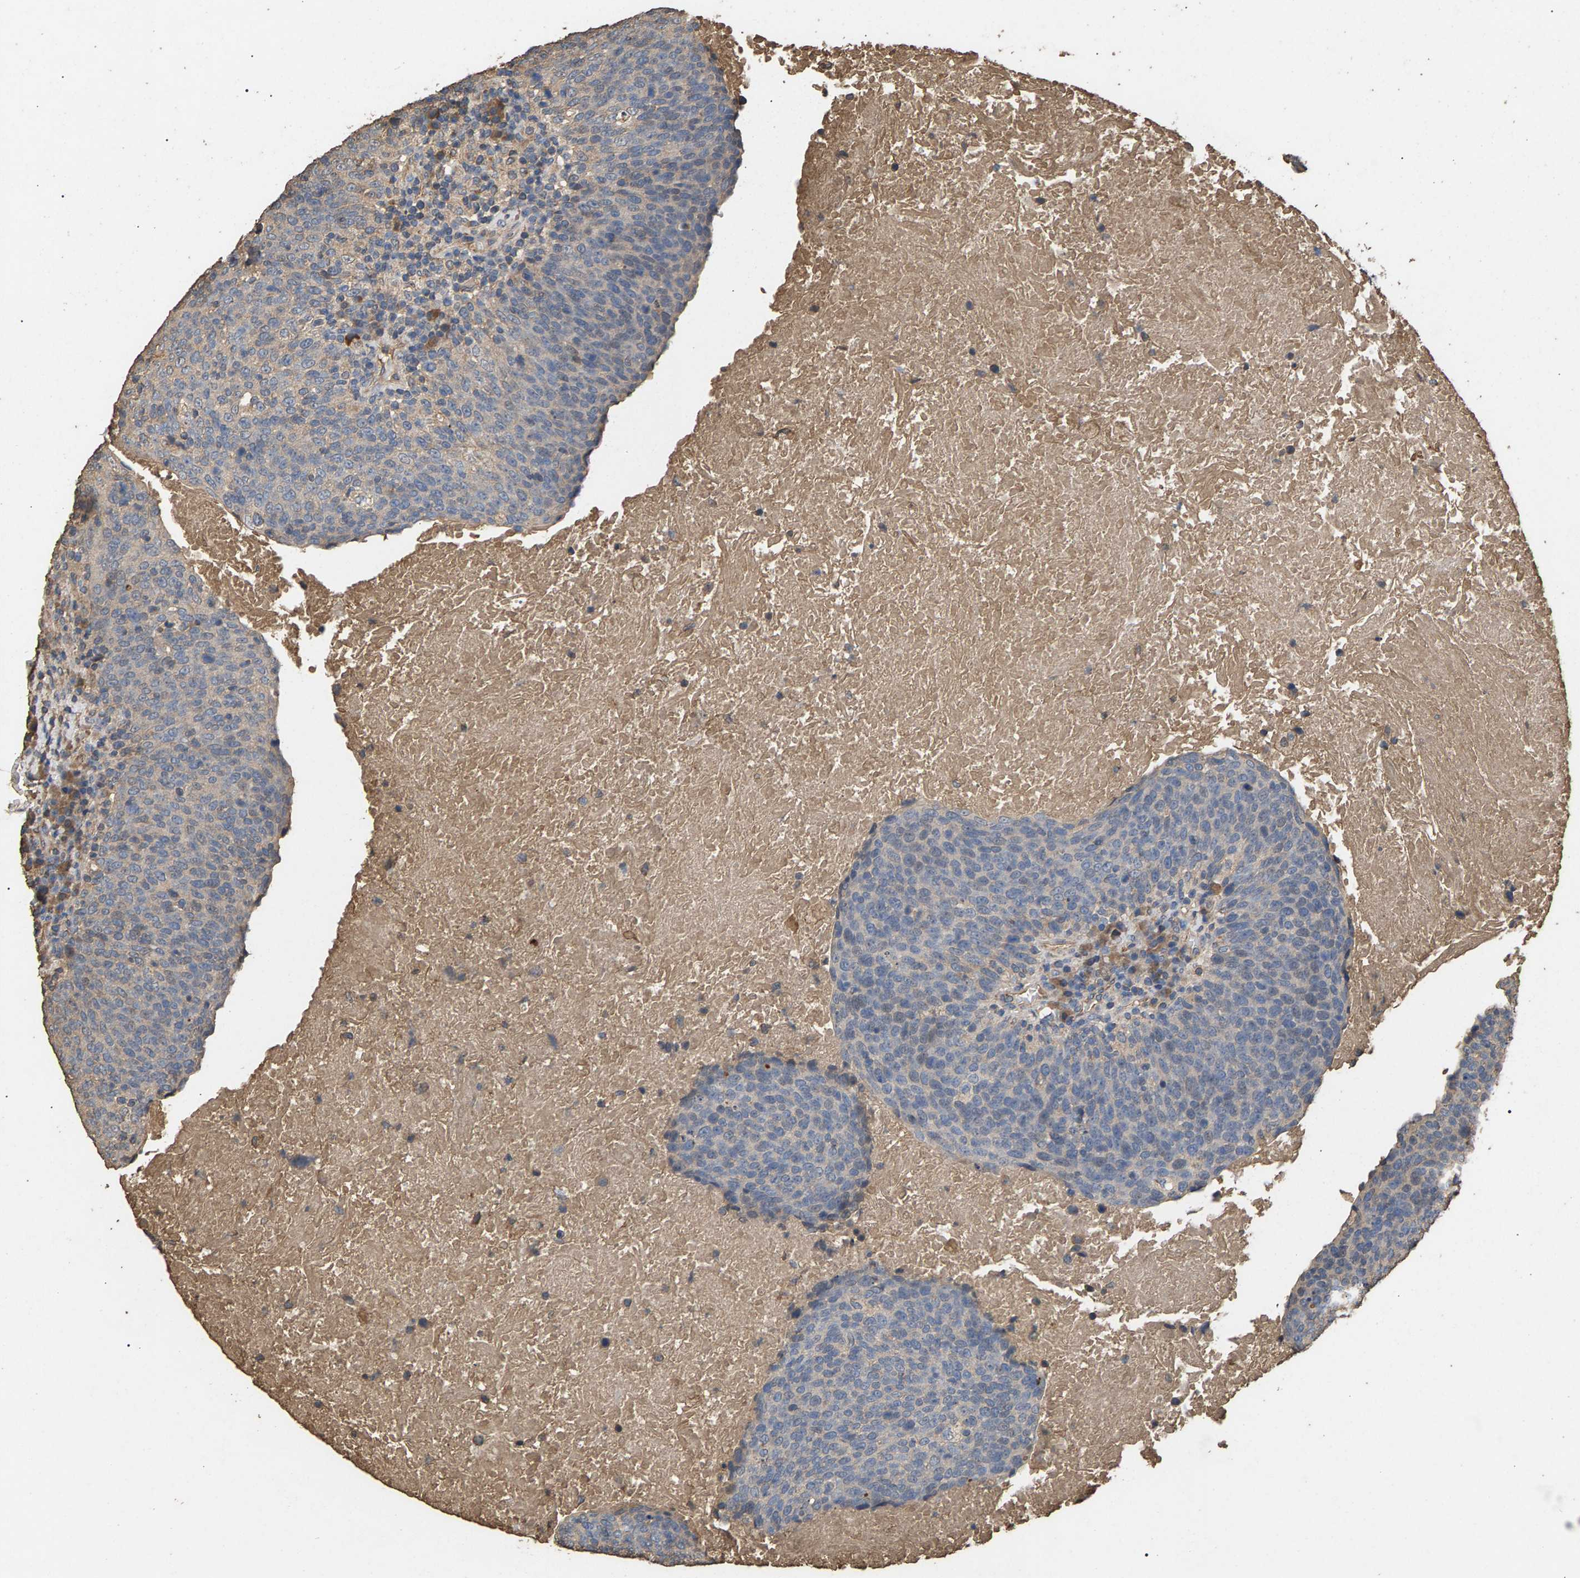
{"staining": {"intensity": "negative", "quantity": "none", "location": "none"}, "tissue": "head and neck cancer", "cell_type": "Tumor cells", "image_type": "cancer", "snomed": [{"axis": "morphology", "description": "Squamous cell carcinoma, NOS"}, {"axis": "morphology", "description": "Squamous cell carcinoma, metastatic, NOS"}, {"axis": "topography", "description": "Lymph node"}, {"axis": "topography", "description": "Head-Neck"}], "caption": "This is an immunohistochemistry micrograph of head and neck cancer (metastatic squamous cell carcinoma). There is no expression in tumor cells.", "gene": "HTRA3", "patient": {"sex": "male", "age": 62}}